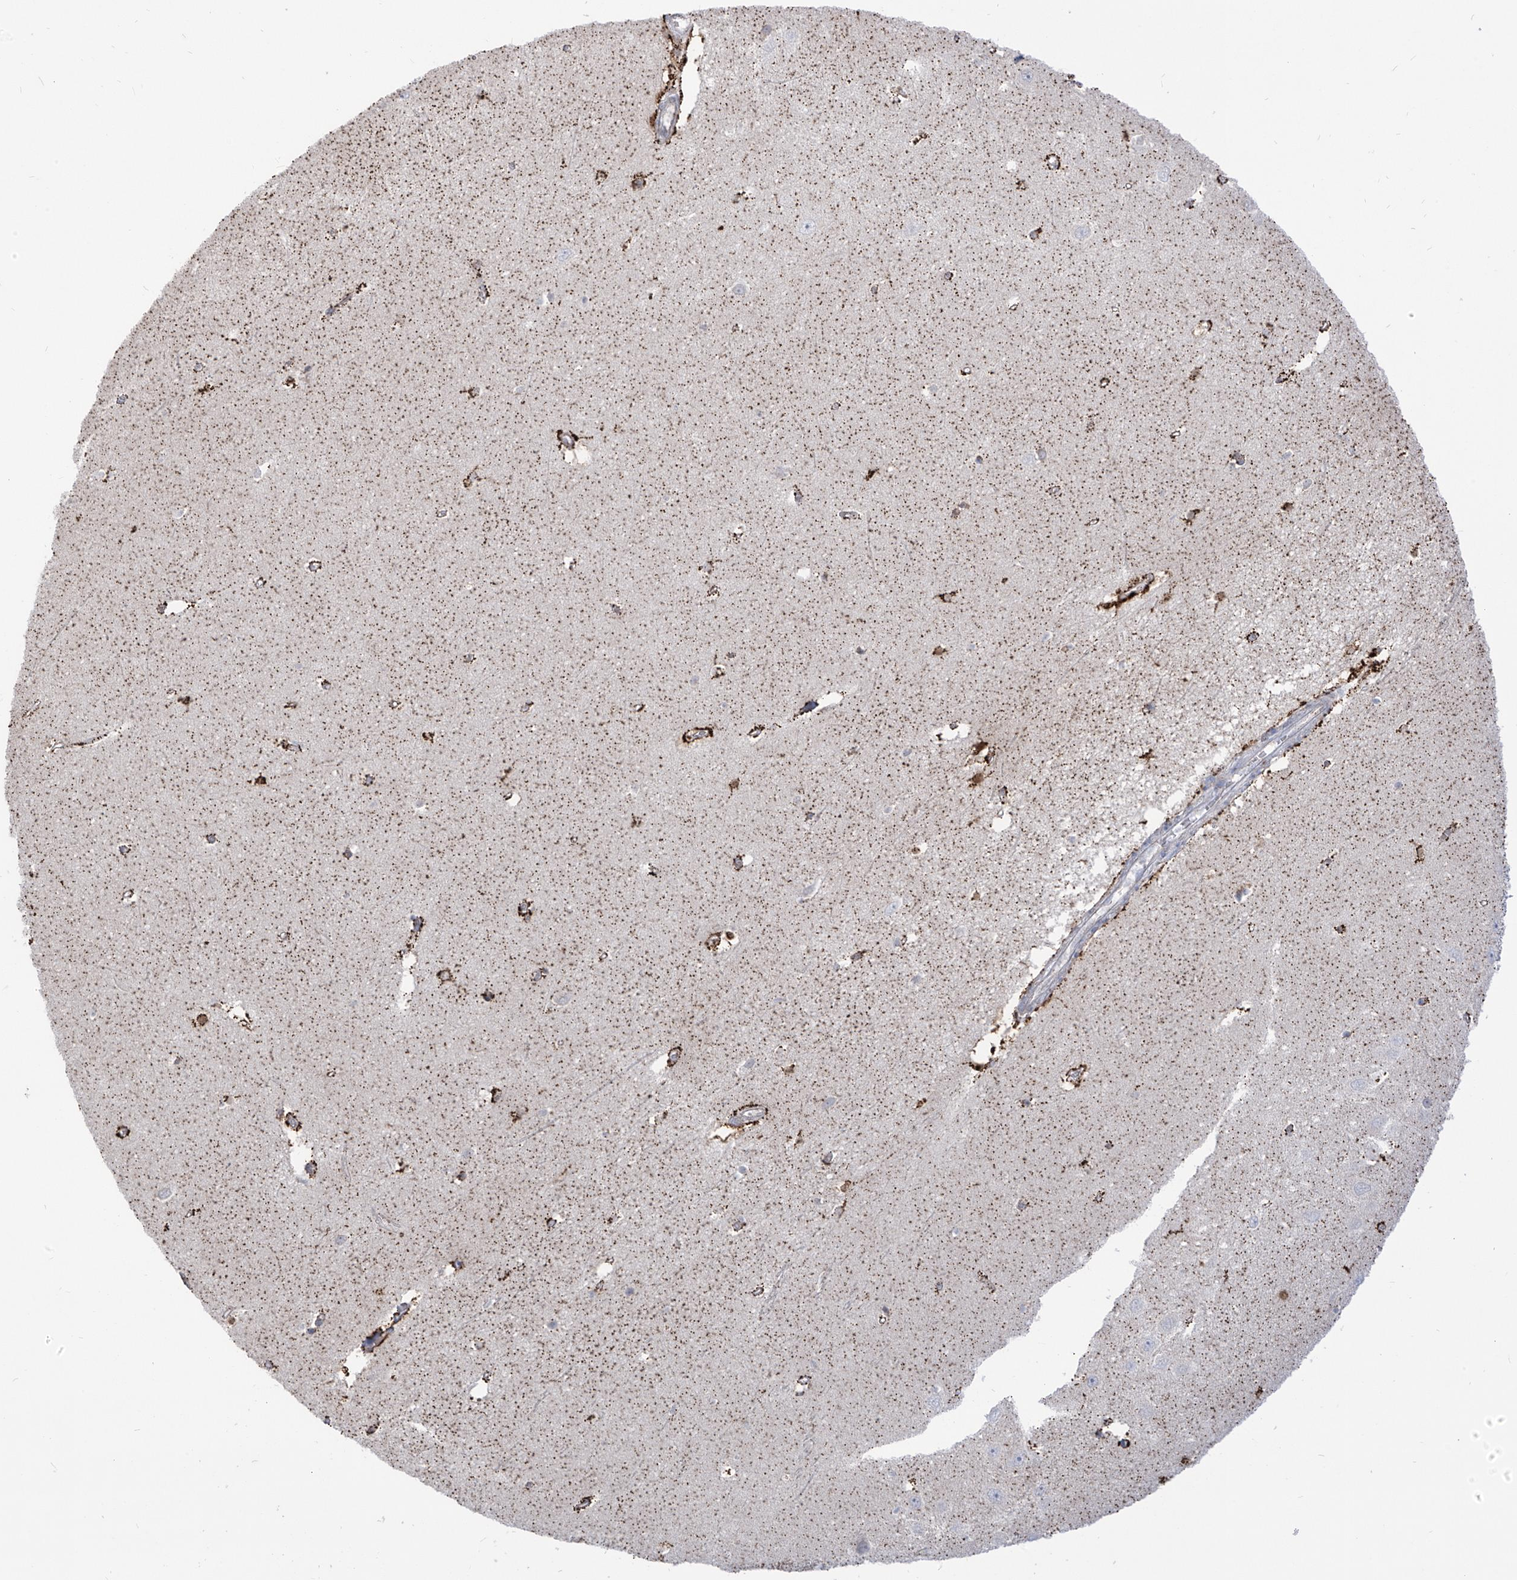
{"staining": {"intensity": "moderate", "quantity": "<25%", "location": "cytoplasmic/membranous"}, "tissue": "hippocampus", "cell_type": "Glial cells", "image_type": "normal", "snomed": [{"axis": "morphology", "description": "Normal tissue, NOS"}, {"axis": "topography", "description": "Hippocampus"}], "caption": "An immunohistochemistry (IHC) histopathology image of benign tissue is shown. Protein staining in brown highlights moderate cytoplasmic/membranous positivity in hippocampus within glial cells.", "gene": "ARHGEF40", "patient": {"sex": "female", "age": 64}}